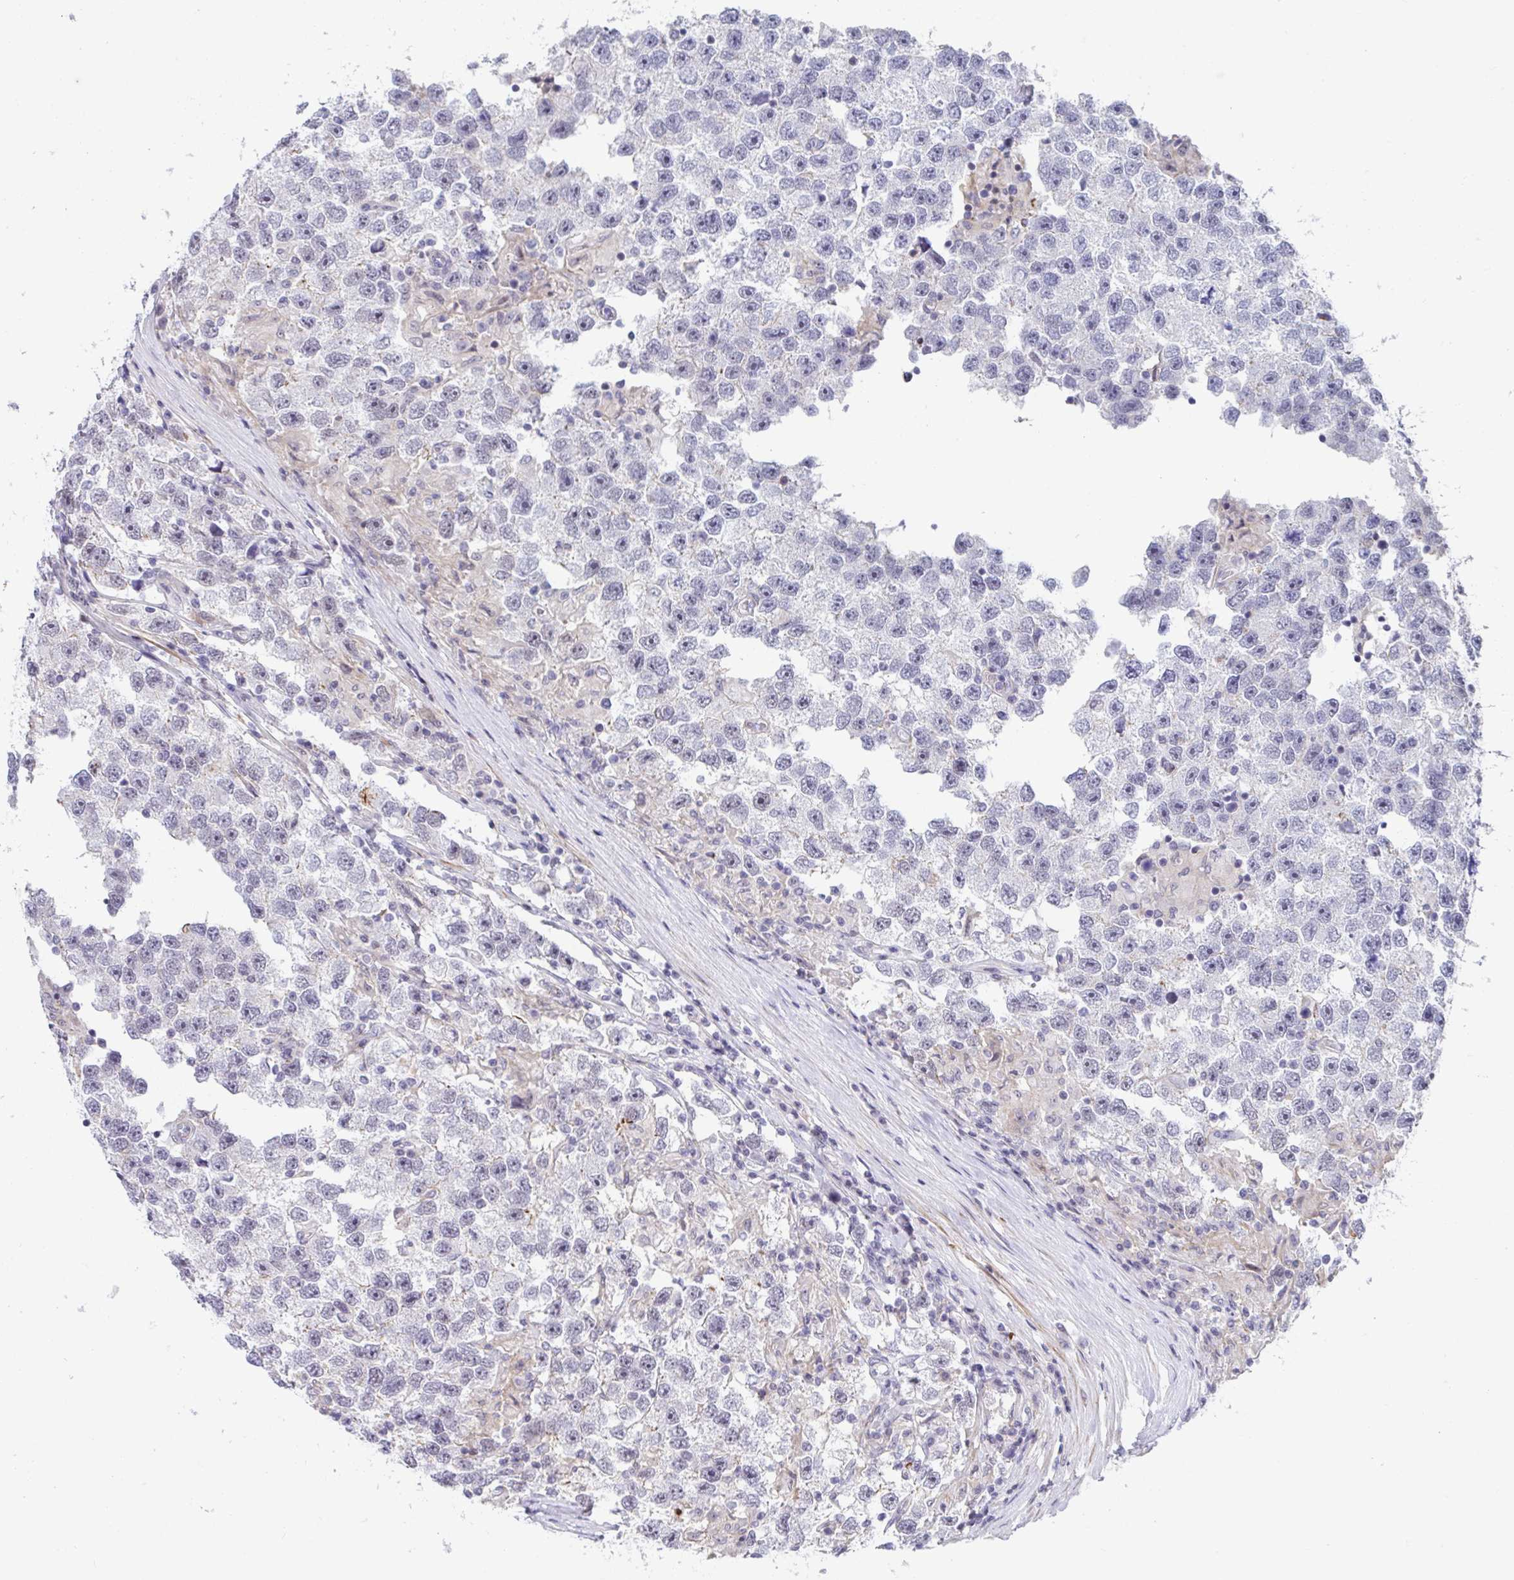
{"staining": {"intensity": "negative", "quantity": "none", "location": "none"}, "tissue": "testis cancer", "cell_type": "Tumor cells", "image_type": "cancer", "snomed": [{"axis": "morphology", "description": "Seminoma, NOS"}, {"axis": "topography", "description": "Testis"}], "caption": "IHC micrograph of neoplastic tissue: human testis cancer (seminoma) stained with DAB reveals no significant protein positivity in tumor cells.", "gene": "WDR72", "patient": {"sex": "male", "age": 26}}